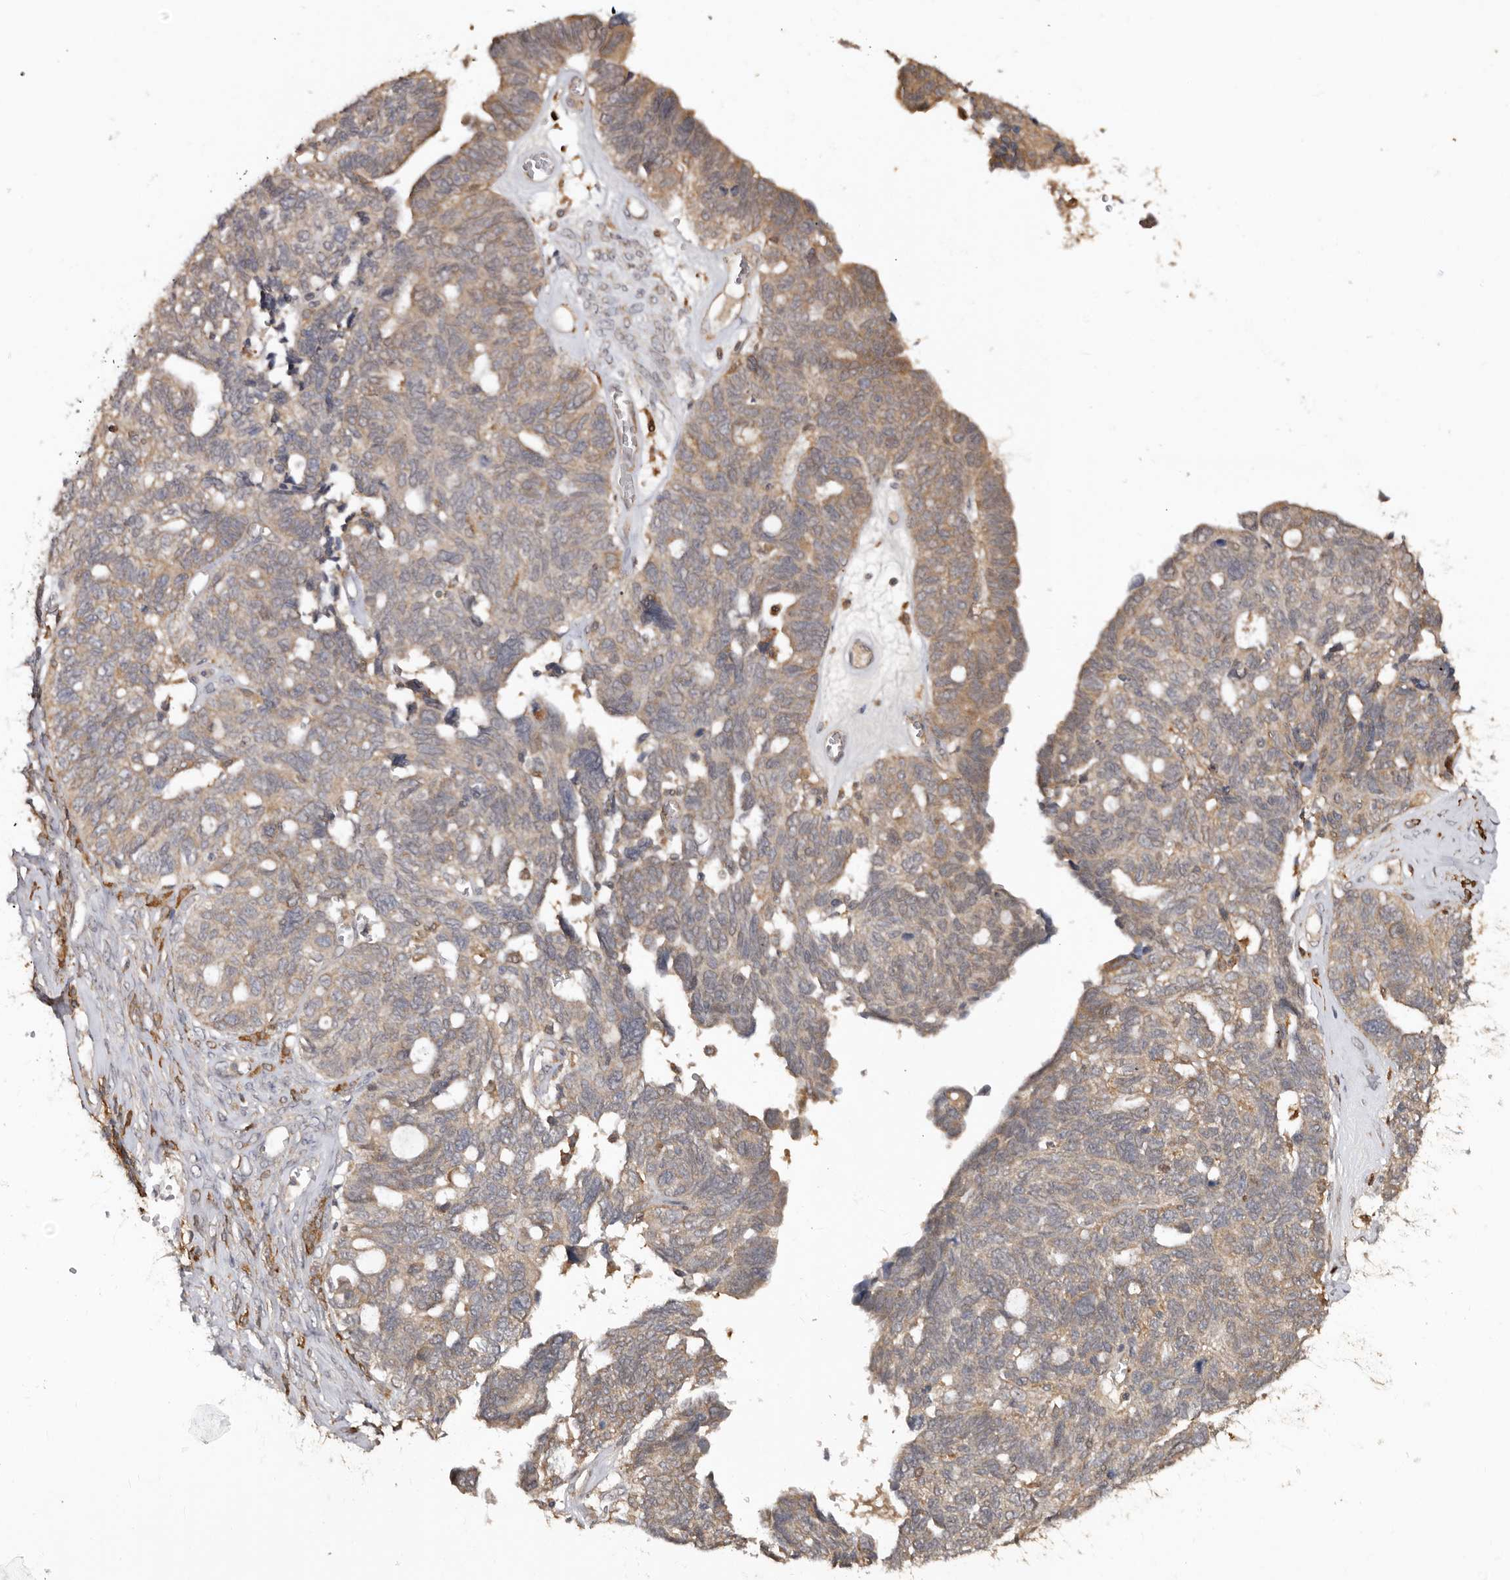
{"staining": {"intensity": "weak", "quantity": ">75%", "location": "cytoplasmic/membranous"}, "tissue": "ovarian cancer", "cell_type": "Tumor cells", "image_type": "cancer", "snomed": [{"axis": "morphology", "description": "Cystadenocarcinoma, serous, NOS"}, {"axis": "topography", "description": "Ovary"}], "caption": "This is a histology image of immunohistochemistry staining of serous cystadenocarcinoma (ovarian), which shows weak positivity in the cytoplasmic/membranous of tumor cells.", "gene": "RSPO2", "patient": {"sex": "female", "age": 79}}